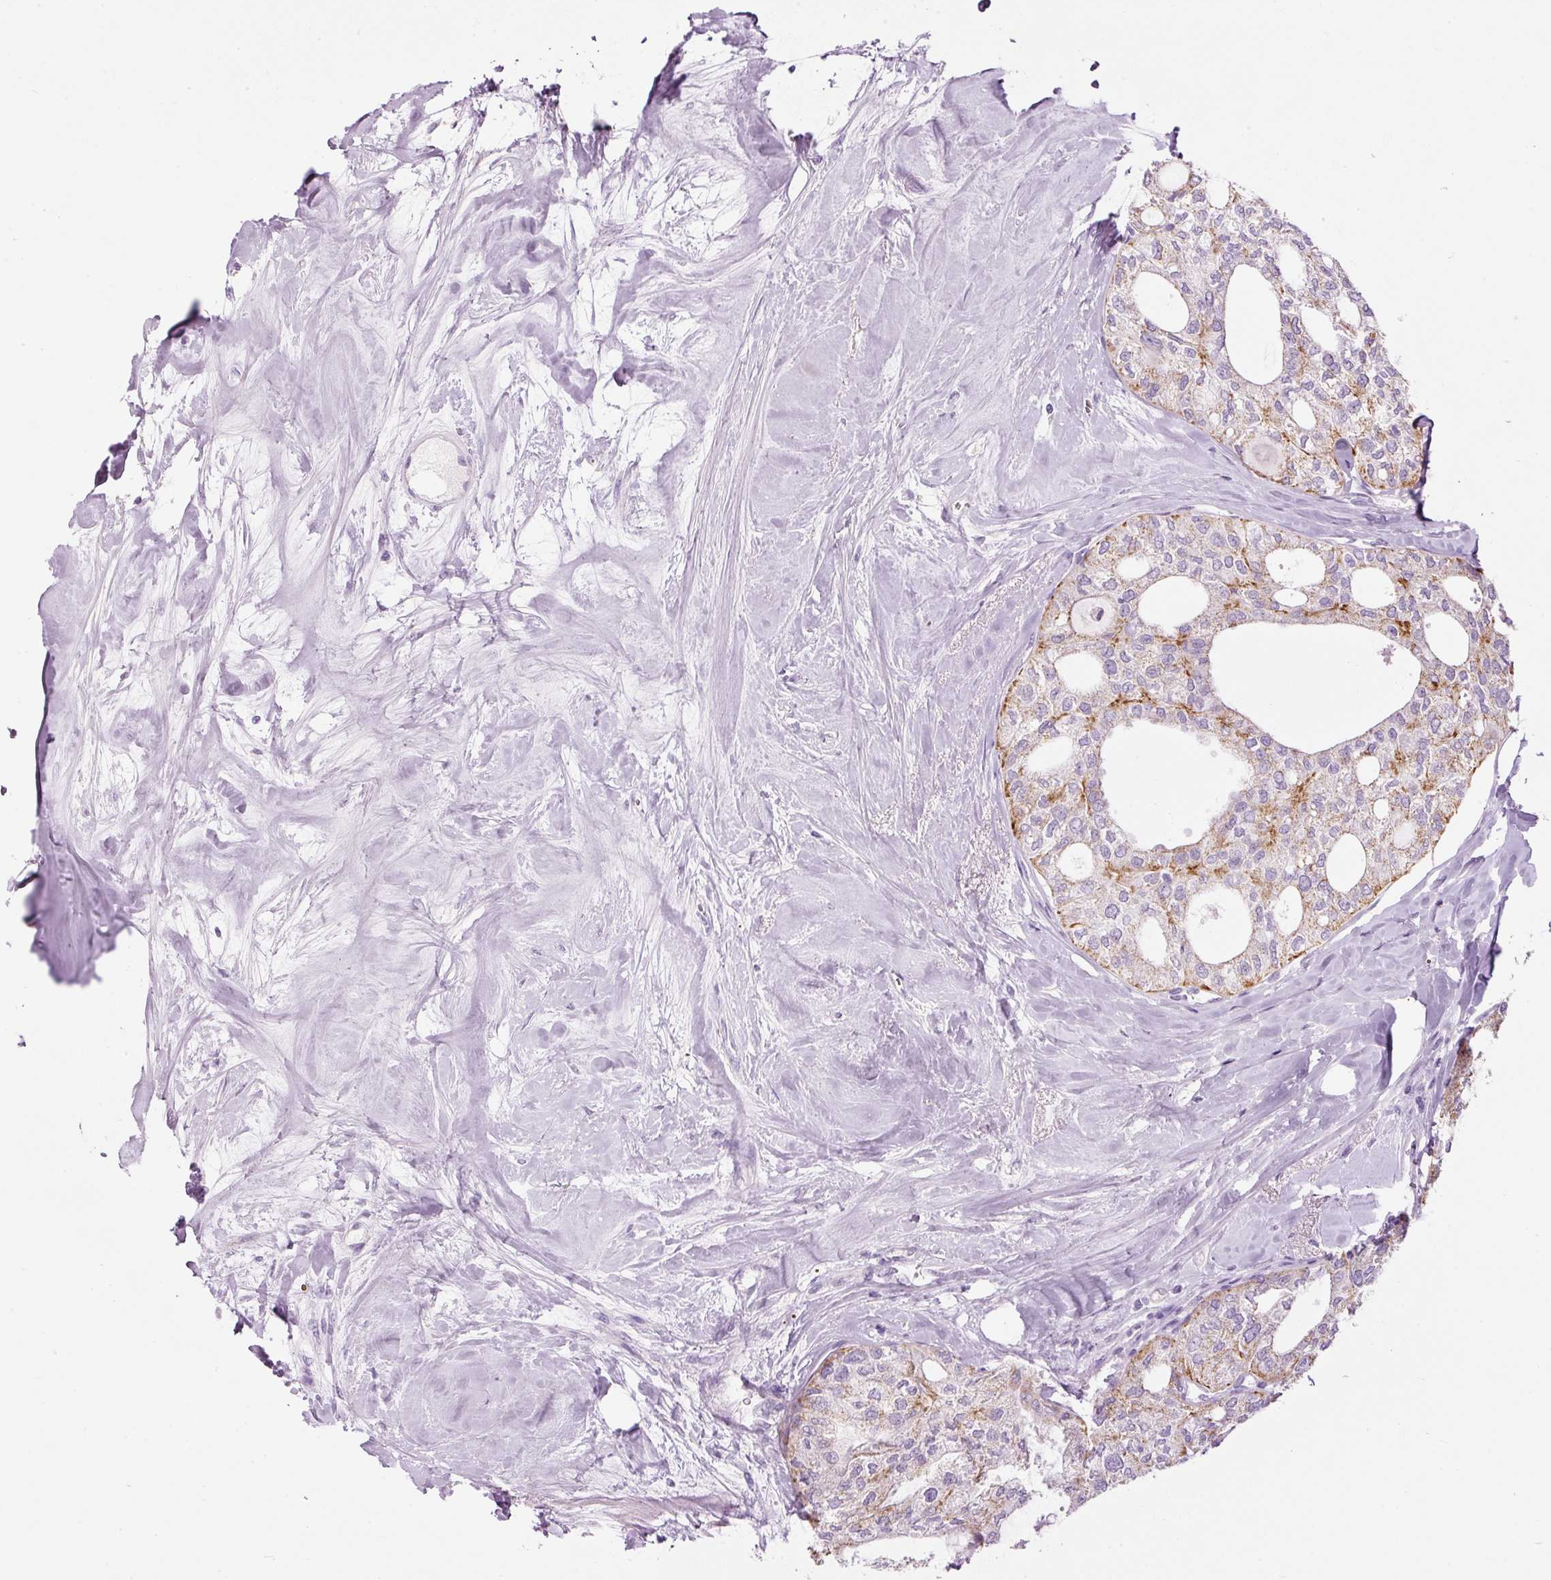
{"staining": {"intensity": "moderate", "quantity": "25%-75%", "location": "cytoplasmic/membranous"}, "tissue": "thyroid cancer", "cell_type": "Tumor cells", "image_type": "cancer", "snomed": [{"axis": "morphology", "description": "Follicular adenoma carcinoma, NOS"}, {"axis": "topography", "description": "Thyroid gland"}], "caption": "Brown immunohistochemical staining in thyroid follicular adenoma carcinoma reveals moderate cytoplasmic/membranous expression in approximately 25%-75% of tumor cells.", "gene": "CARD16", "patient": {"sex": "male", "age": 75}}